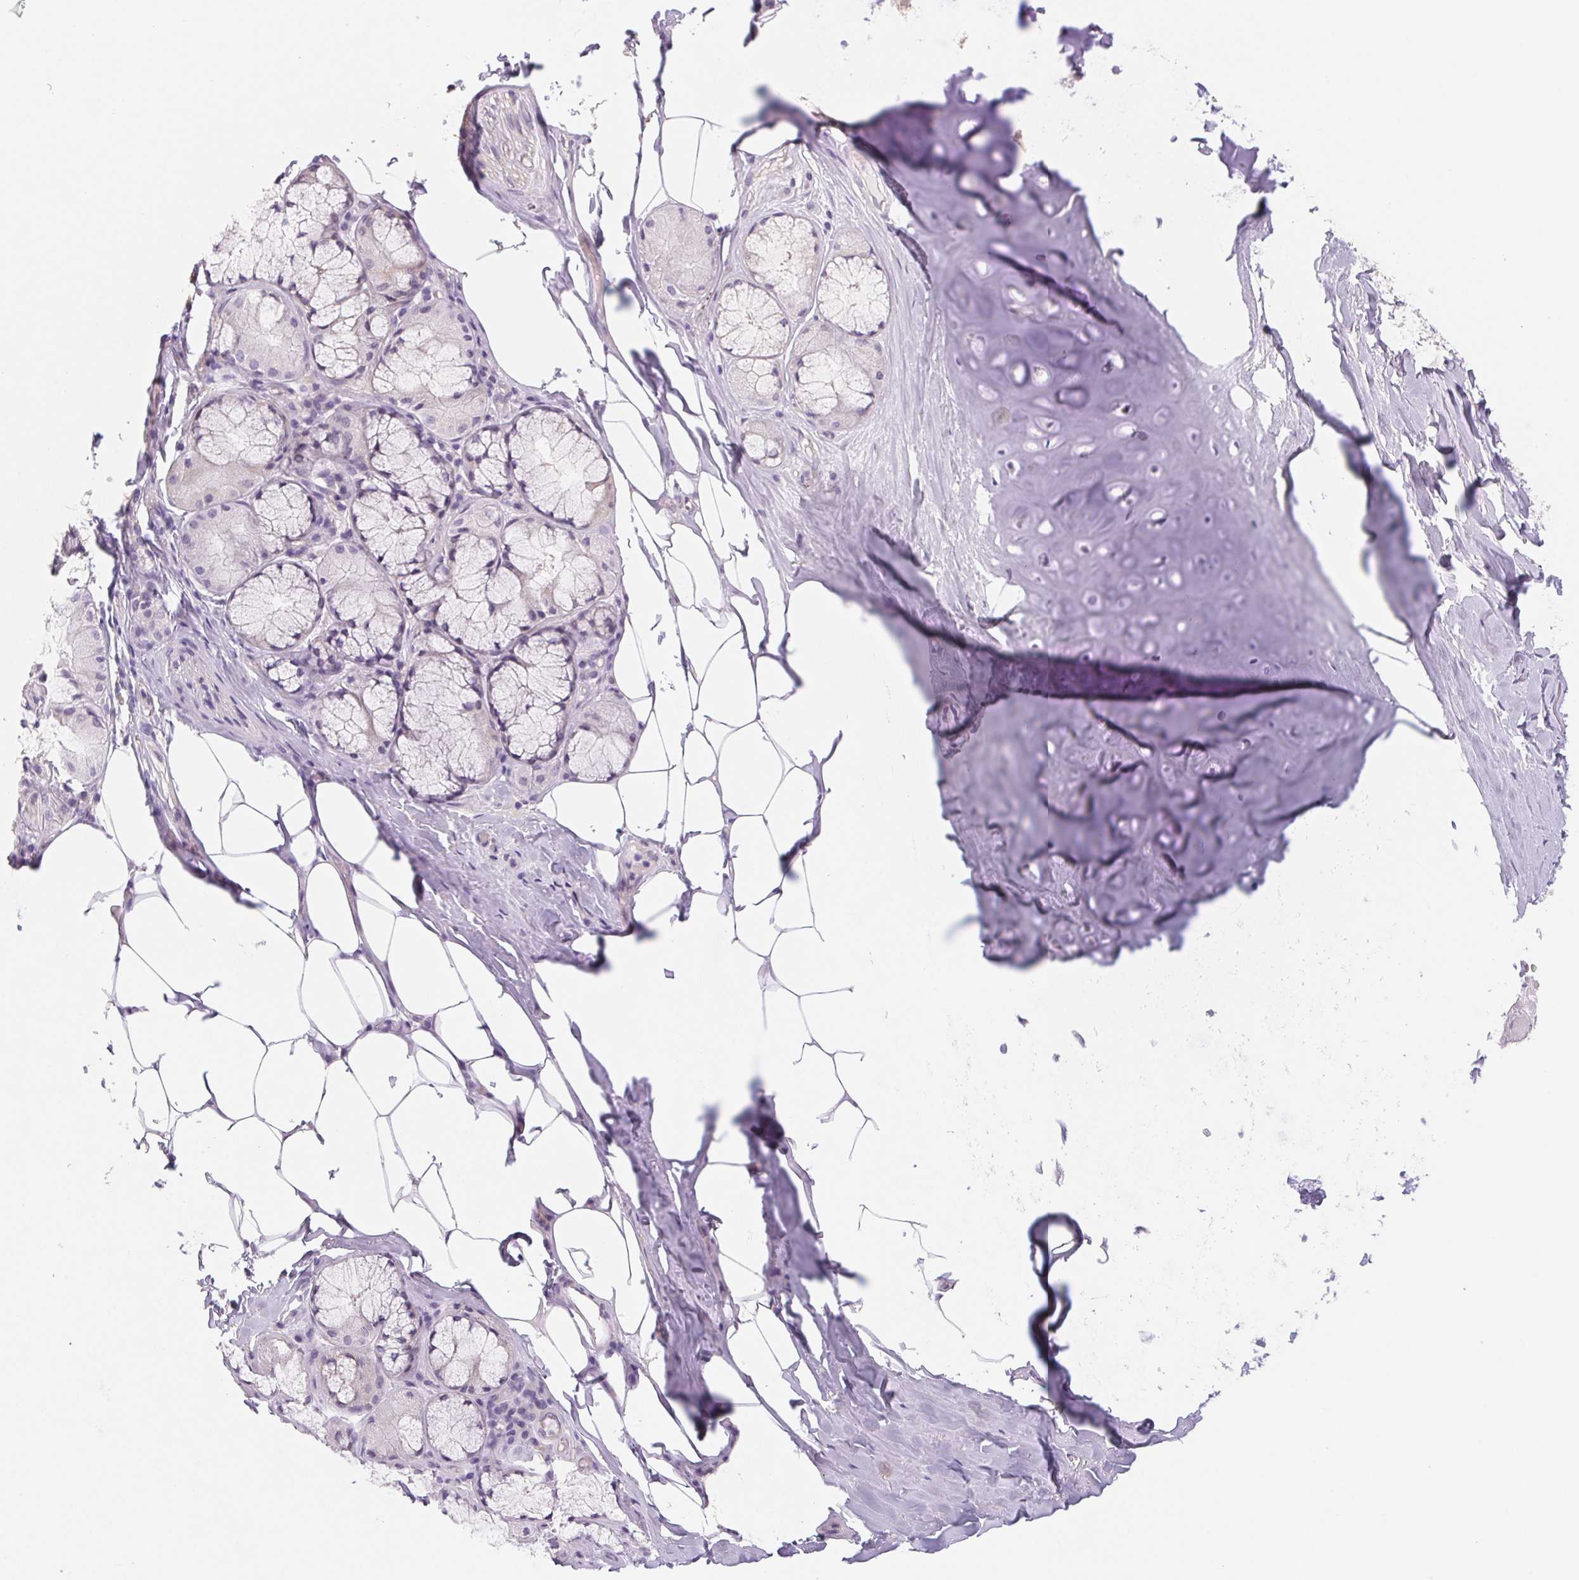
{"staining": {"intensity": "negative", "quantity": "none", "location": "none"}, "tissue": "adipose tissue", "cell_type": "Adipocytes", "image_type": "normal", "snomed": [{"axis": "morphology", "description": "Normal tissue, NOS"}, {"axis": "topography", "description": "Cartilage tissue"}, {"axis": "topography", "description": "Bronchus"}], "caption": "Photomicrograph shows no protein expression in adipocytes of benign adipose tissue. Nuclei are stained in blue.", "gene": "CTNND2", "patient": {"sex": "male", "age": 64}}